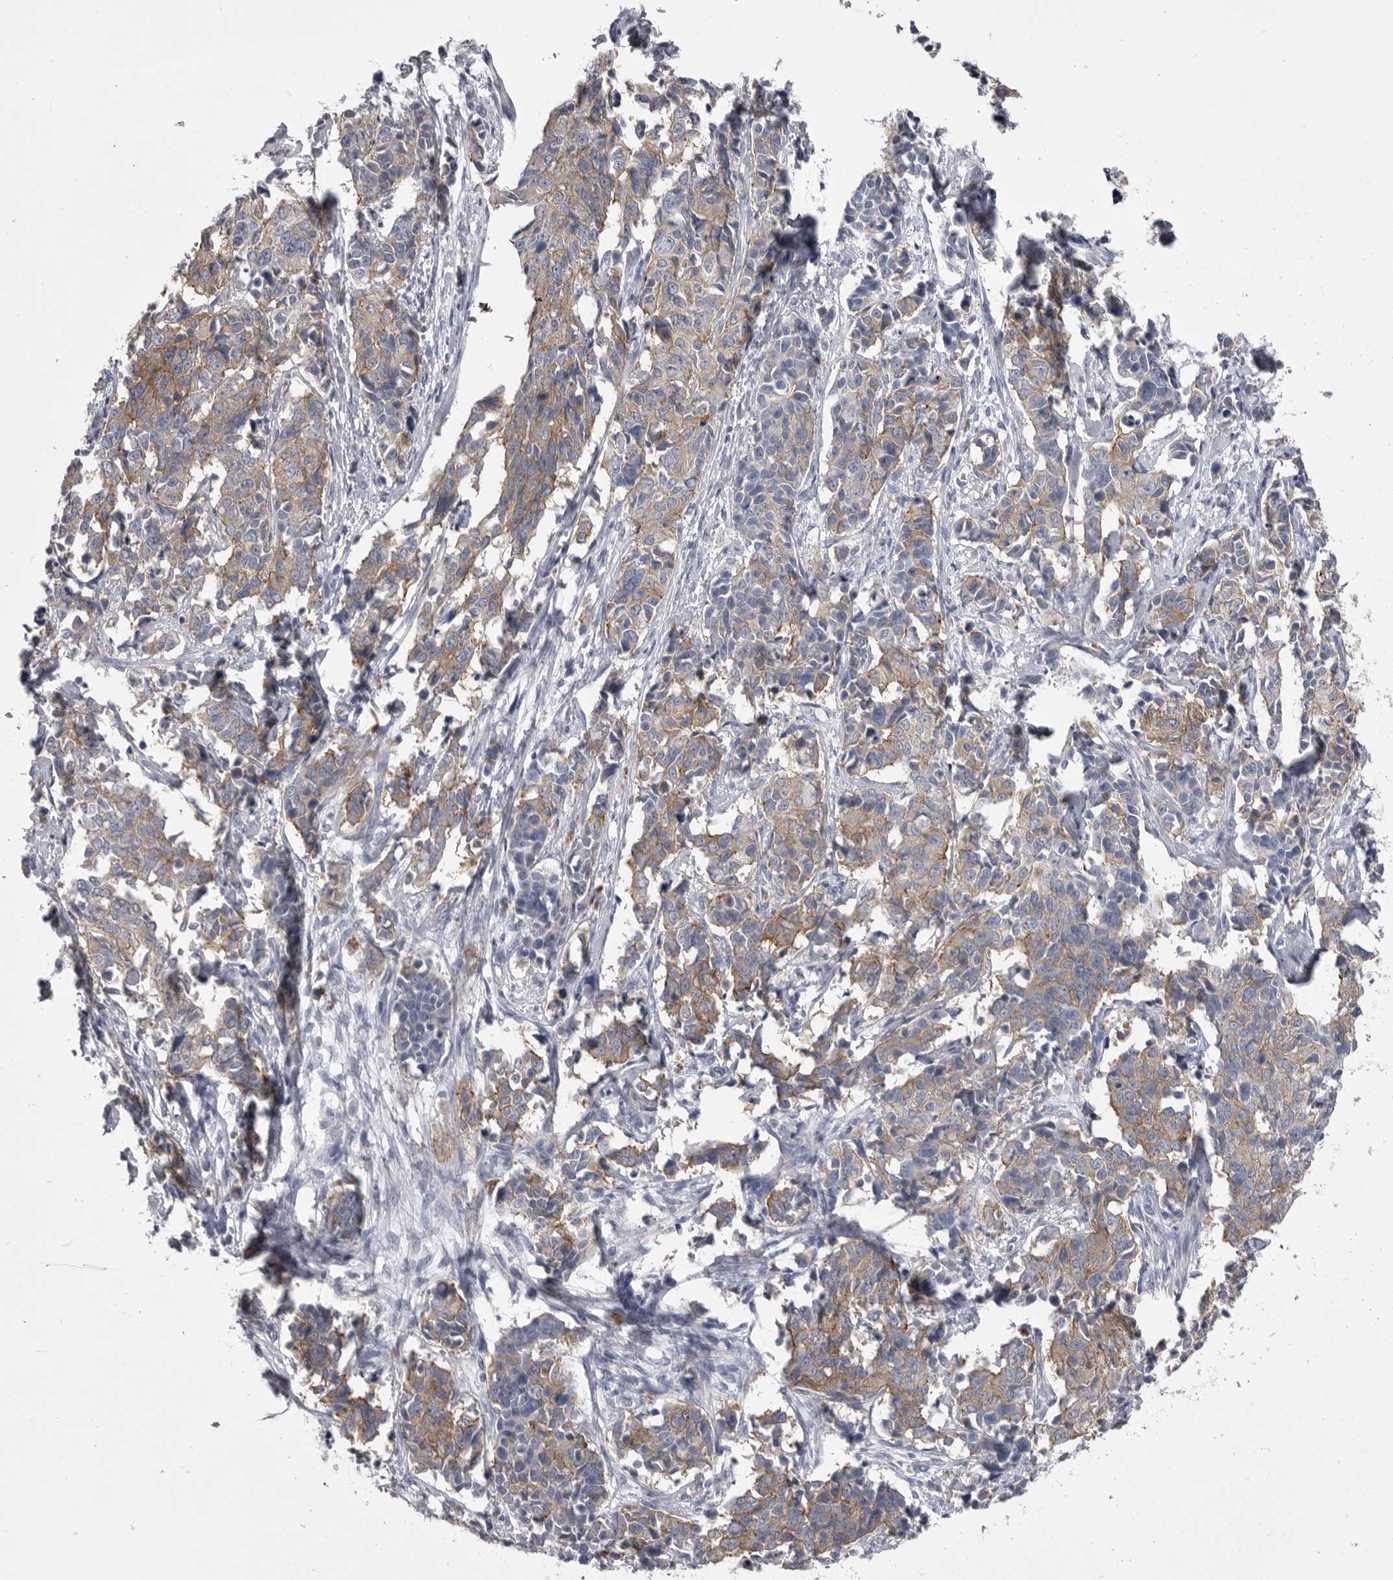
{"staining": {"intensity": "moderate", "quantity": "25%-75%", "location": "cytoplasmic/membranous"}, "tissue": "cervical cancer", "cell_type": "Tumor cells", "image_type": "cancer", "snomed": [{"axis": "morphology", "description": "Normal tissue, NOS"}, {"axis": "morphology", "description": "Squamous cell carcinoma, NOS"}, {"axis": "topography", "description": "Cervix"}], "caption": "A brown stain labels moderate cytoplasmic/membranous staining of a protein in human squamous cell carcinoma (cervical) tumor cells.", "gene": "ANK2", "patient": {"sex": "female", "age": 35}}